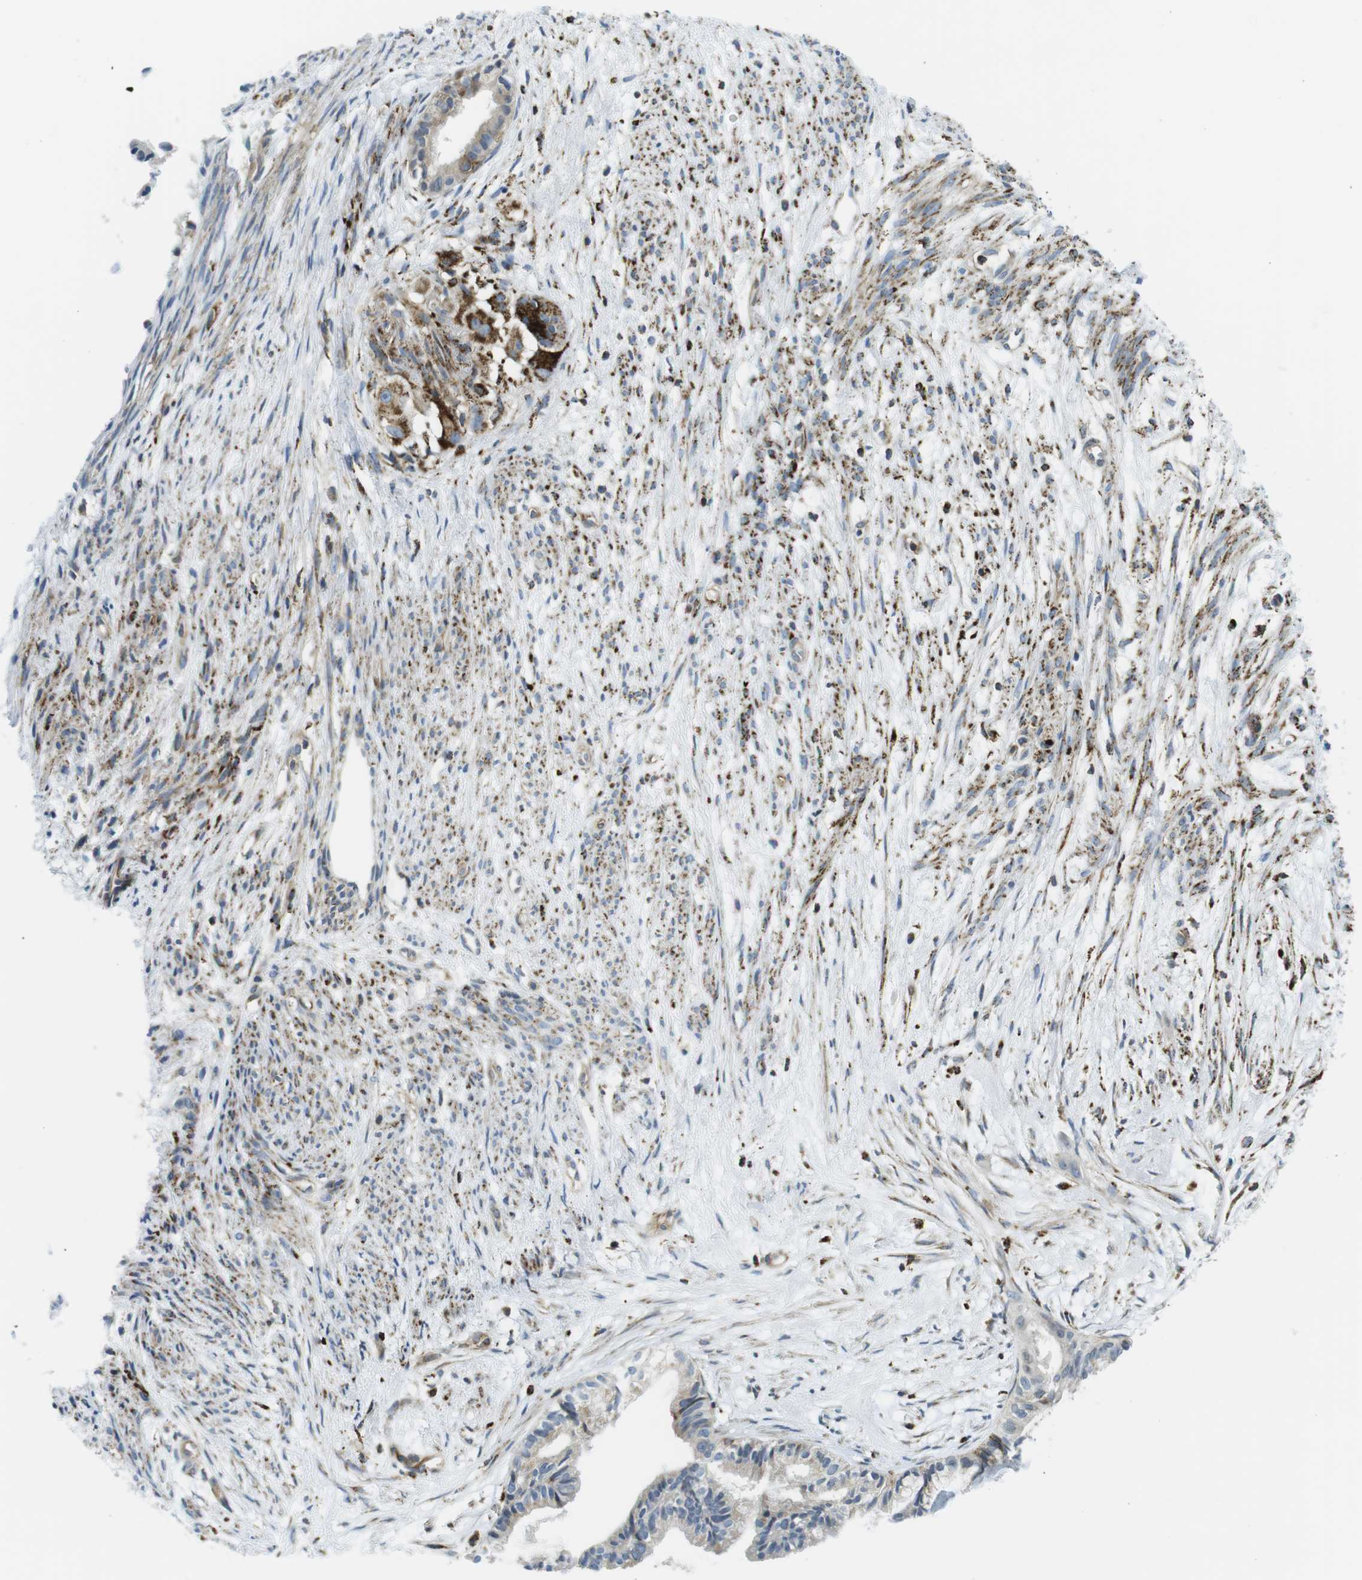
{"staining": {"intensity": "moderate", "quantity": "<25%", "location": "cytoplasmic/membranous"}, "tissue": "cervical cancer", "cell_type": "Tumor cells", "image_type": "cancer", "snomed": [{"axis": "morphology", "description": "Normal tissue, NOS"}, {"axis": "morphology", "description": "Adenocarcinoma, NOS"}, {"axis": "topography", "description": "Cervix"}, {"axis": "topography", "description": "Endometrium"}], "caption": "High-power microscopy captured an immunohistochemistry histopathology image of cervical cancer (adenocarcinoma), revealing moderate cytoplasmic/membranous expression in approximately <25% of tumor cells.", "gene": "KCNE3", "patient": {"sex": "female", "age": 86}}